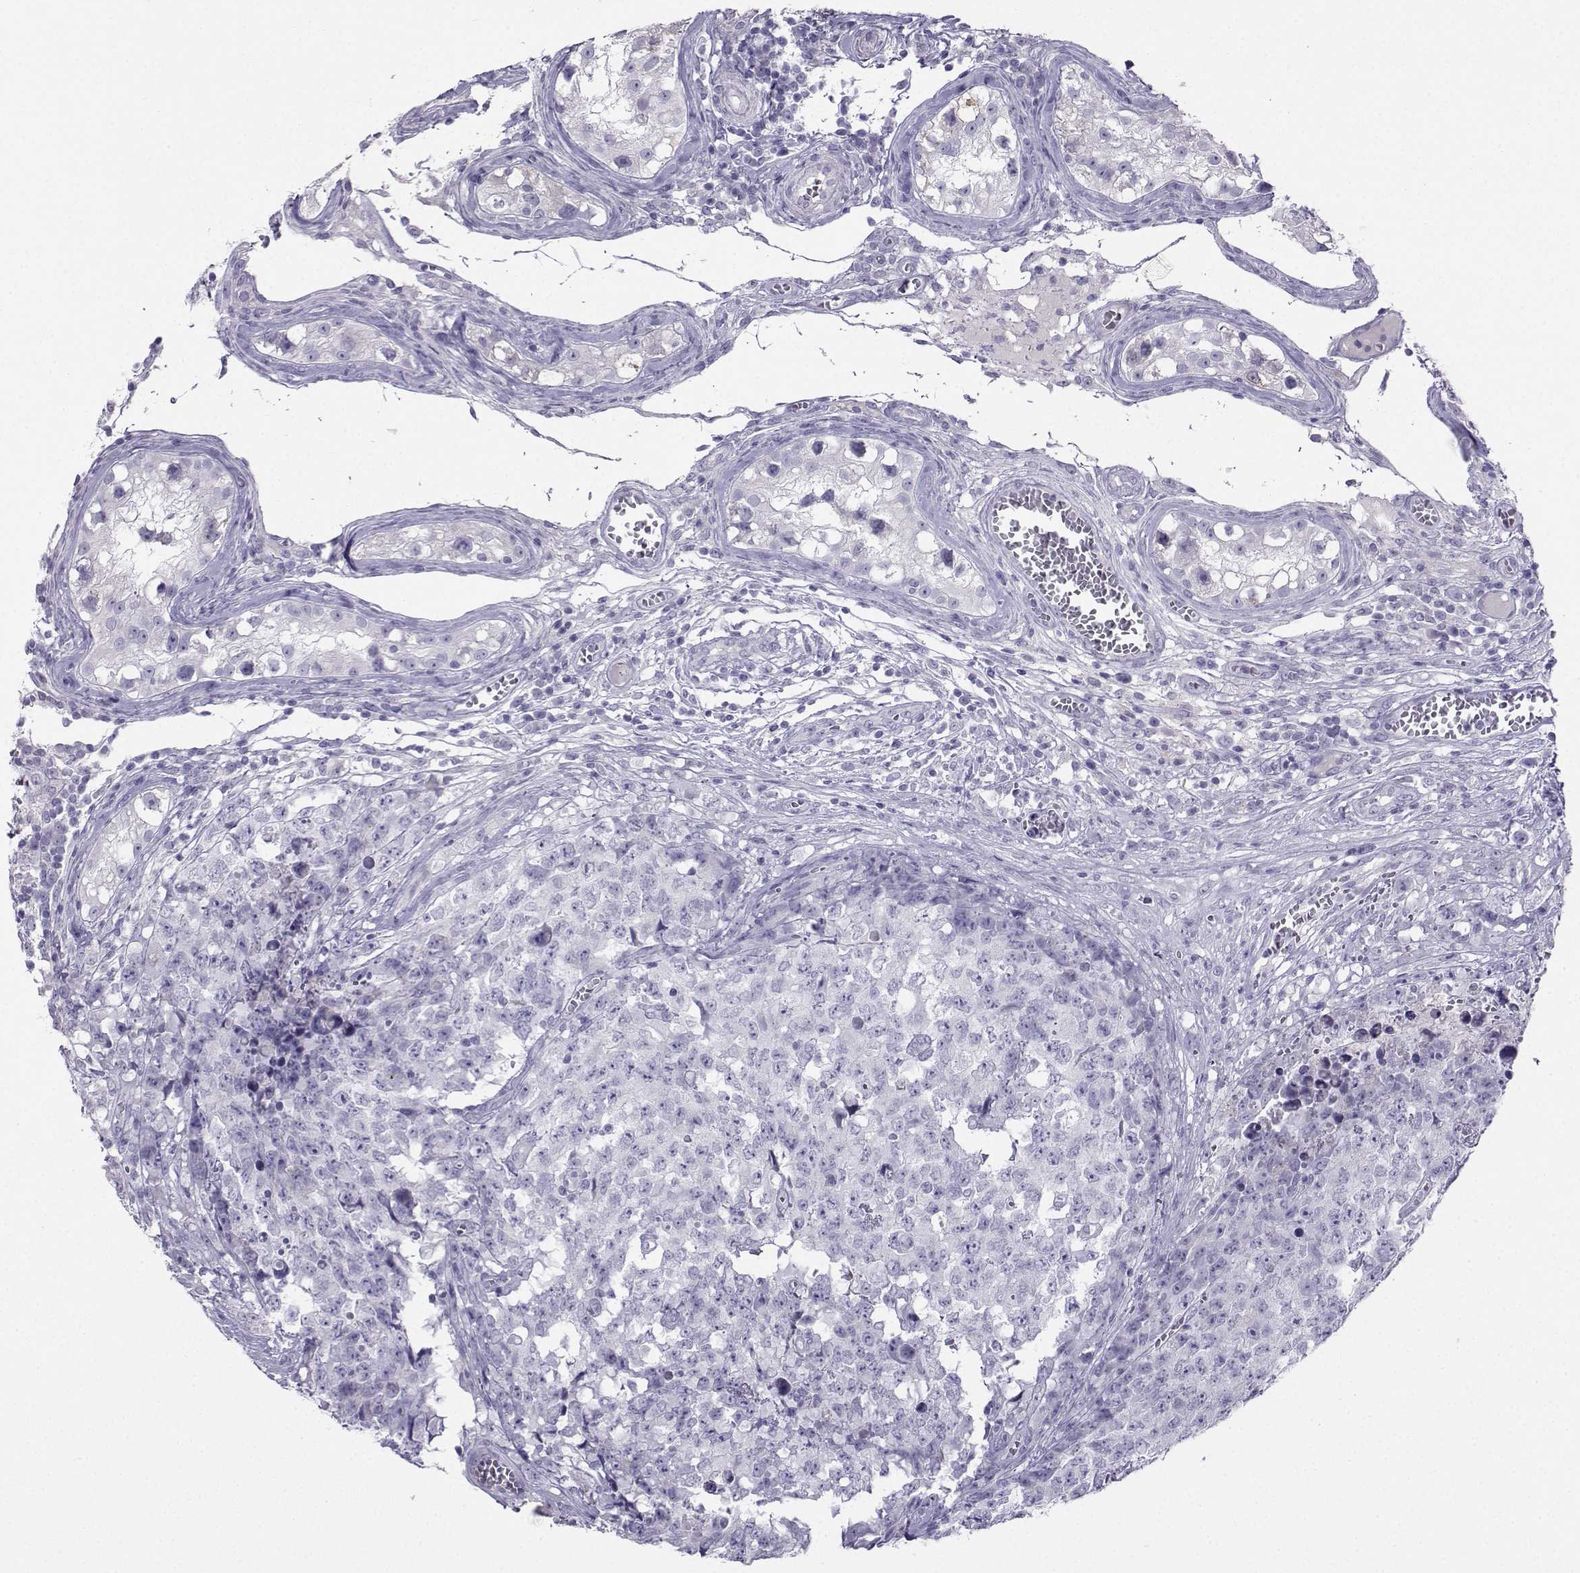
{"staining": {"intensity": "negative", "quantity": "none", "location": "none"}, "tissue": "testis cancer", "cell_type": "Tumor cells", "image_type": "cancer", "snomed": [{"axis": "morphology", "description": "Carcinoma, Embryonal, NOS"}, {"axis": "topography", "description": "Testis"}], "caption": "Immunohistochemistry image of human testis embryonal carcinoma stained for a protein (brown), which reveals no expression in tumor cells.", "gene": "FBXO24", "patient": {"sex": "male", "age": 23}}